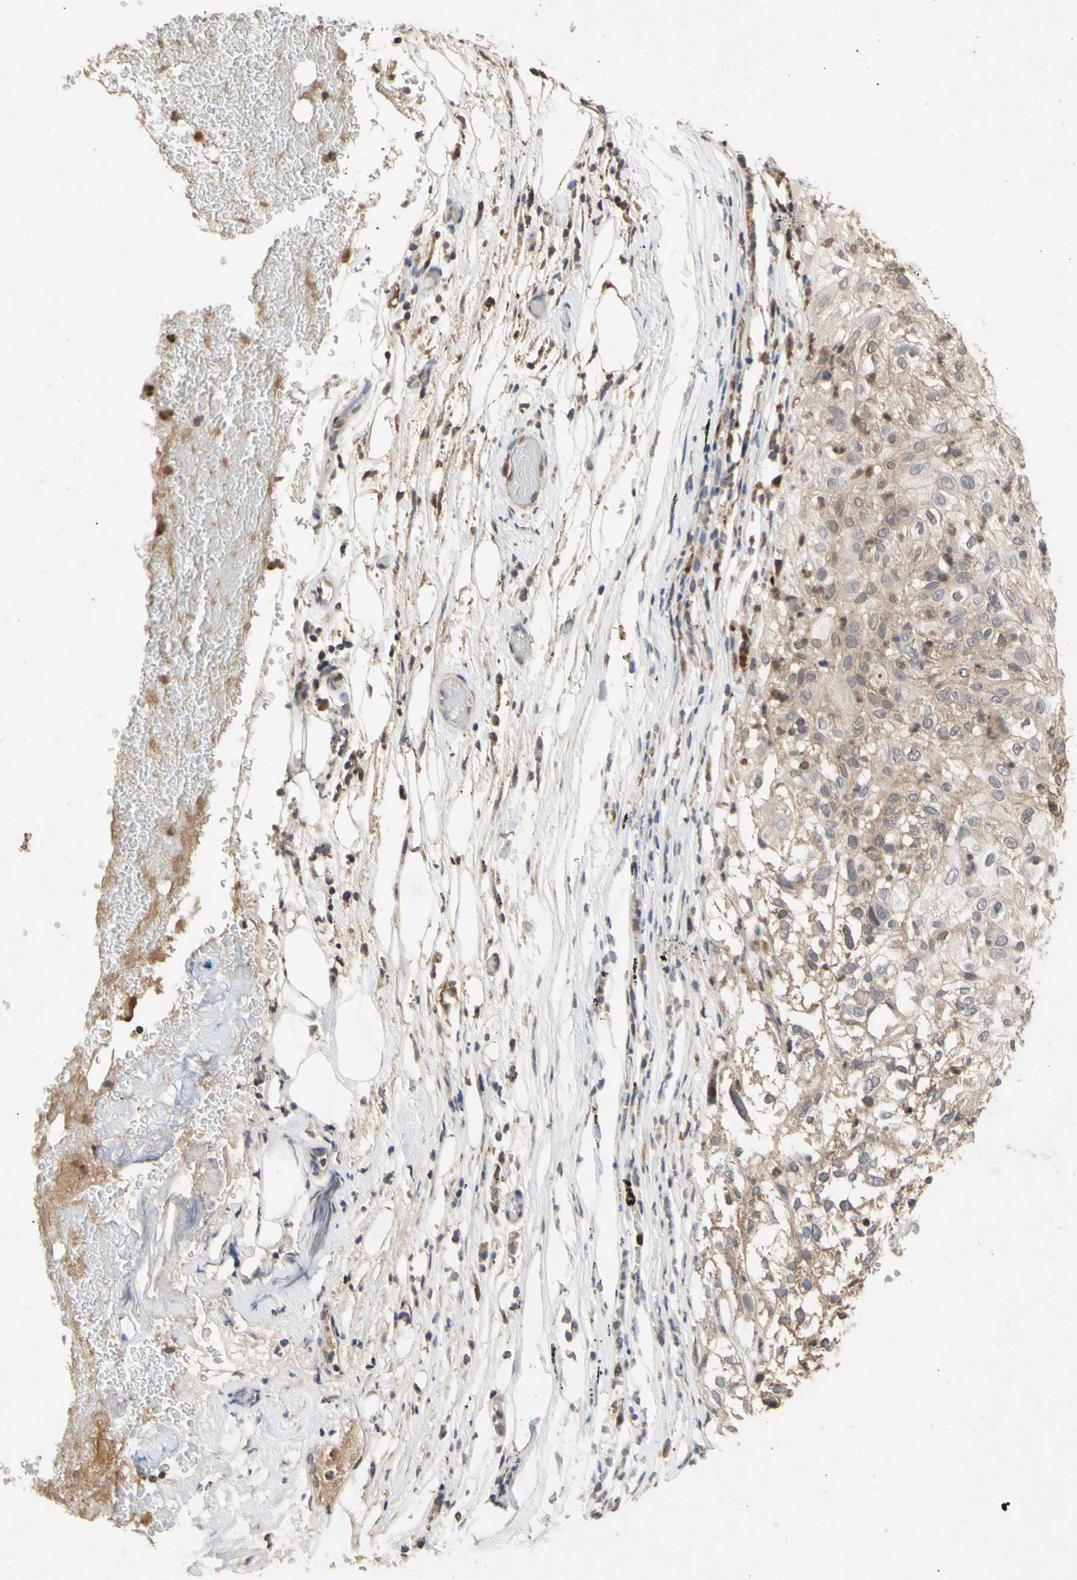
{"staining": {"intensity": "moderate", "quantity": "25%-75%", "location": "cytoplasmic/membranous"}, "tissue": "lung cancer", "cell_type": "Tumor cells", "image_type": "cancer", "snomed": [{"axis": "morphology", "description": "Inflammation, NOS"}, {"axis": "morphology", "description": "Squamous cell carcinoma, NOS"}, {"axis": "topography", "description": "Lymph node"}, {"axis": "topography", "description": "Soft tissue"}, {"axis": "topography", "description": "Lung"}], "caption": "A brown stain shows moderate cytoplasmic/membranous expression of a protein in human lung squamous cell carcinoma tumor cells.", "gene": "NECTIN3", "patient": {"sex": "male", "age": 66}}